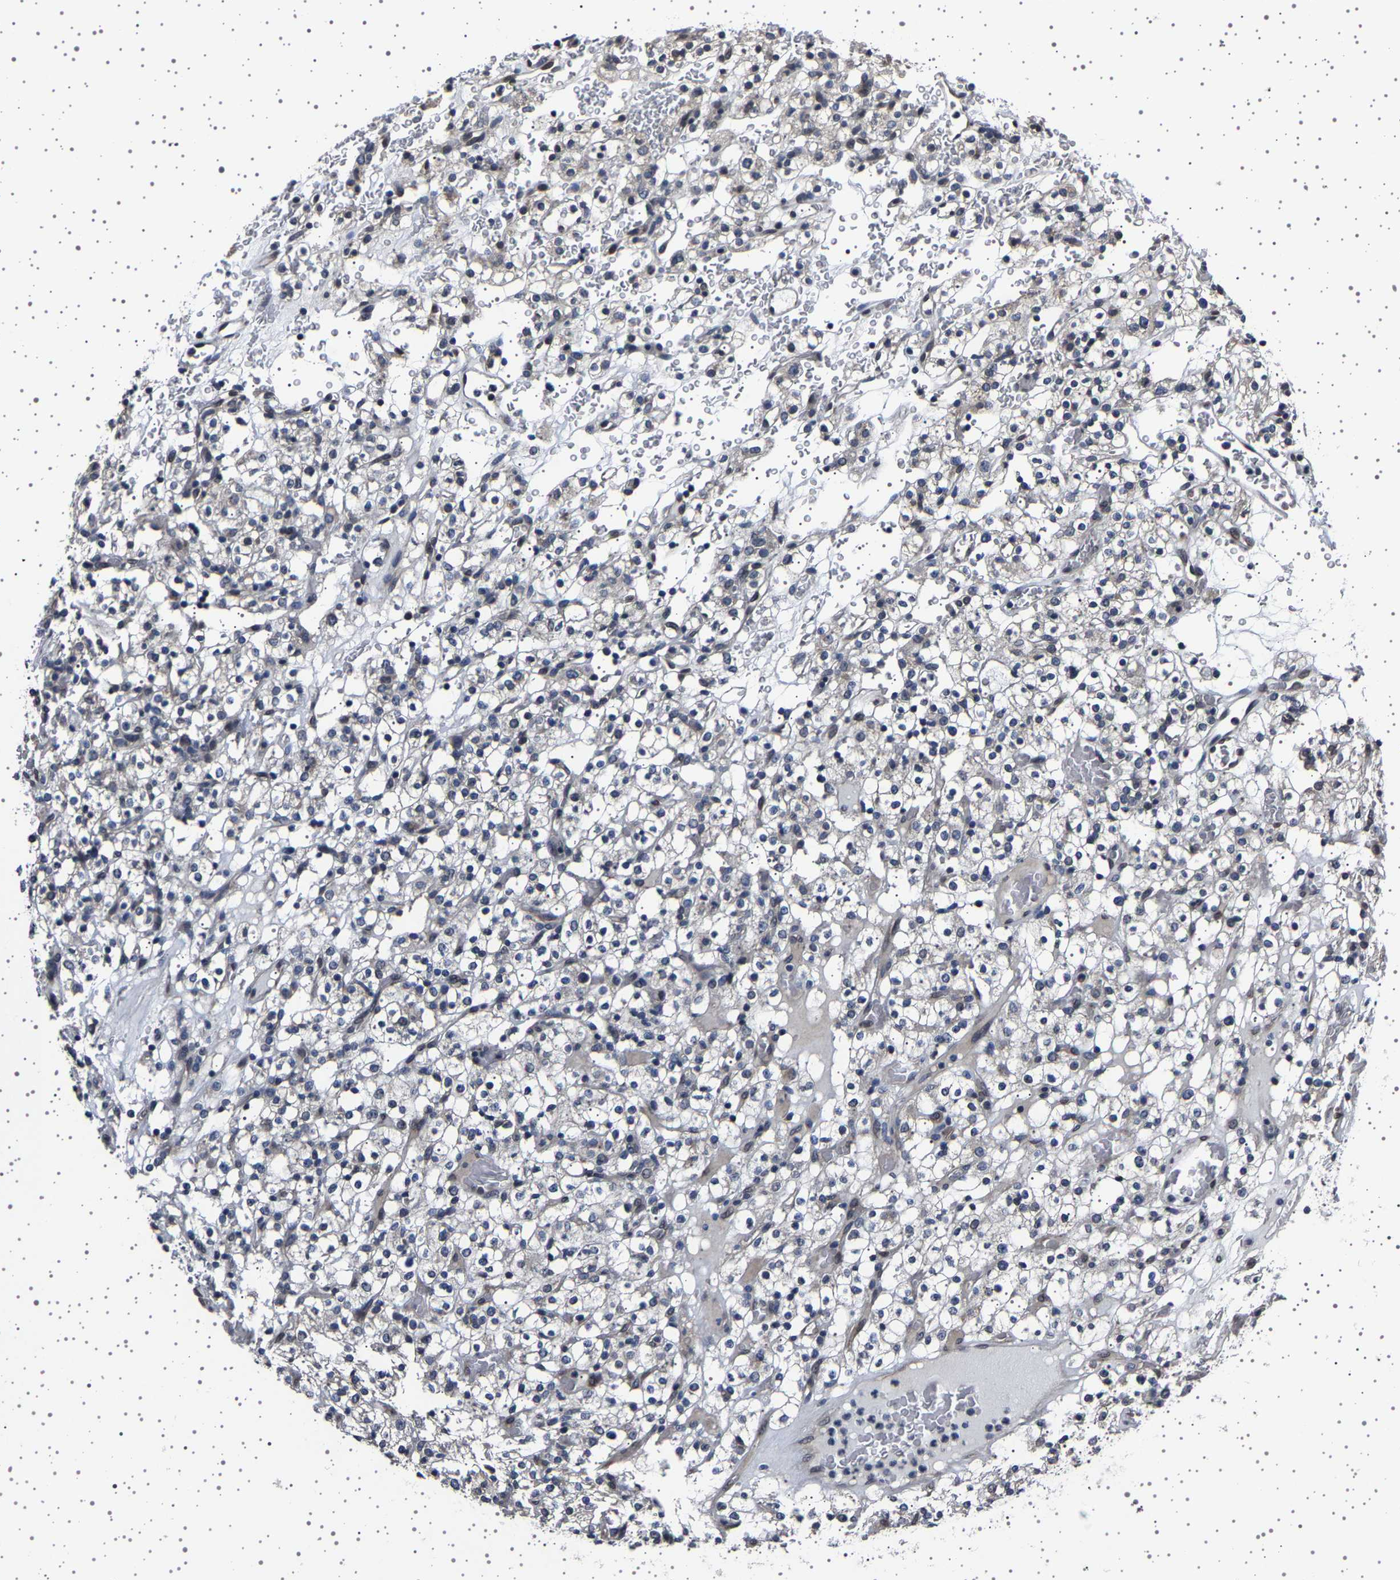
{"staining": {"intensity": "negative", "quantity": "none", "location": "none"}, "tissue": "renal cancer", "cell_type": "Tumor cells", "image_type": "cancer", "snomed": [{"axis": "morphology", "description": "Normal tissue, NOS"}, {"axis": "morphology", "description": "Adenocarcinoma, NOS"}, {"axis": "topography", "description": "Kidney"}], "caption": "An image of human adenocarcinoma (renal) is negative for staining in tumor cells.", "gene": "IL10RB", "patient": {"sex": "female", "age": 72}}